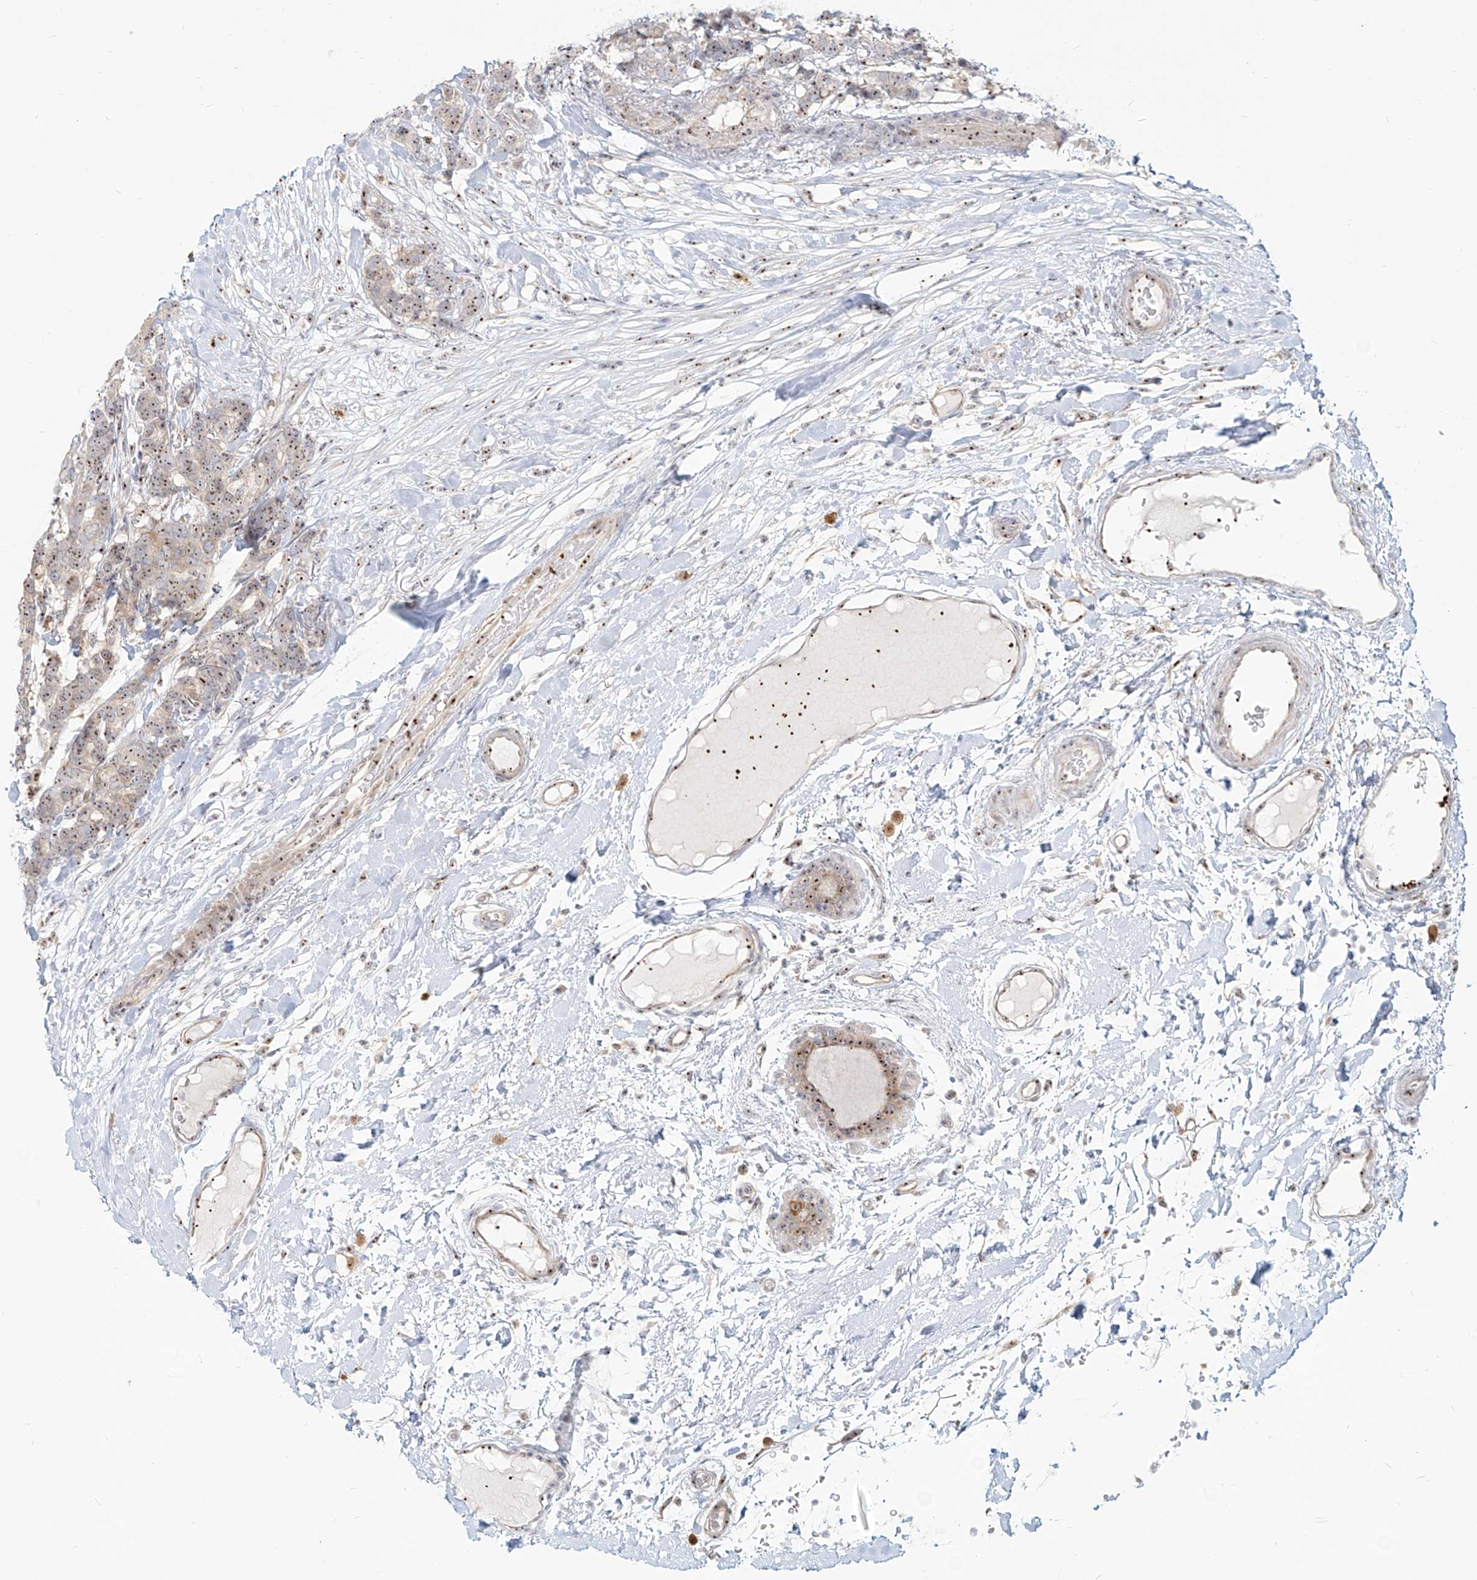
{"staining": {"intensity": "moderate", "quantity": ">75%", "location": "nuclear"}, "tissue": "breast cancer", "cell_type": "Tumor cells", "image_type": "cancer", "snomed": [{"axis": "morphology", "description": "Duct carcinoma"}, {"axis": "topography", "description": "Breast"}], "caption": "High-power microscopy captured an immunohistochemistry photomicrograph of intraductal carcinoma (breast), revealing moderate nuclear positivity in approximately >75% of tumor cells.", "gene": "BYSL", "patient": {"sex": "female", "age": 87}}